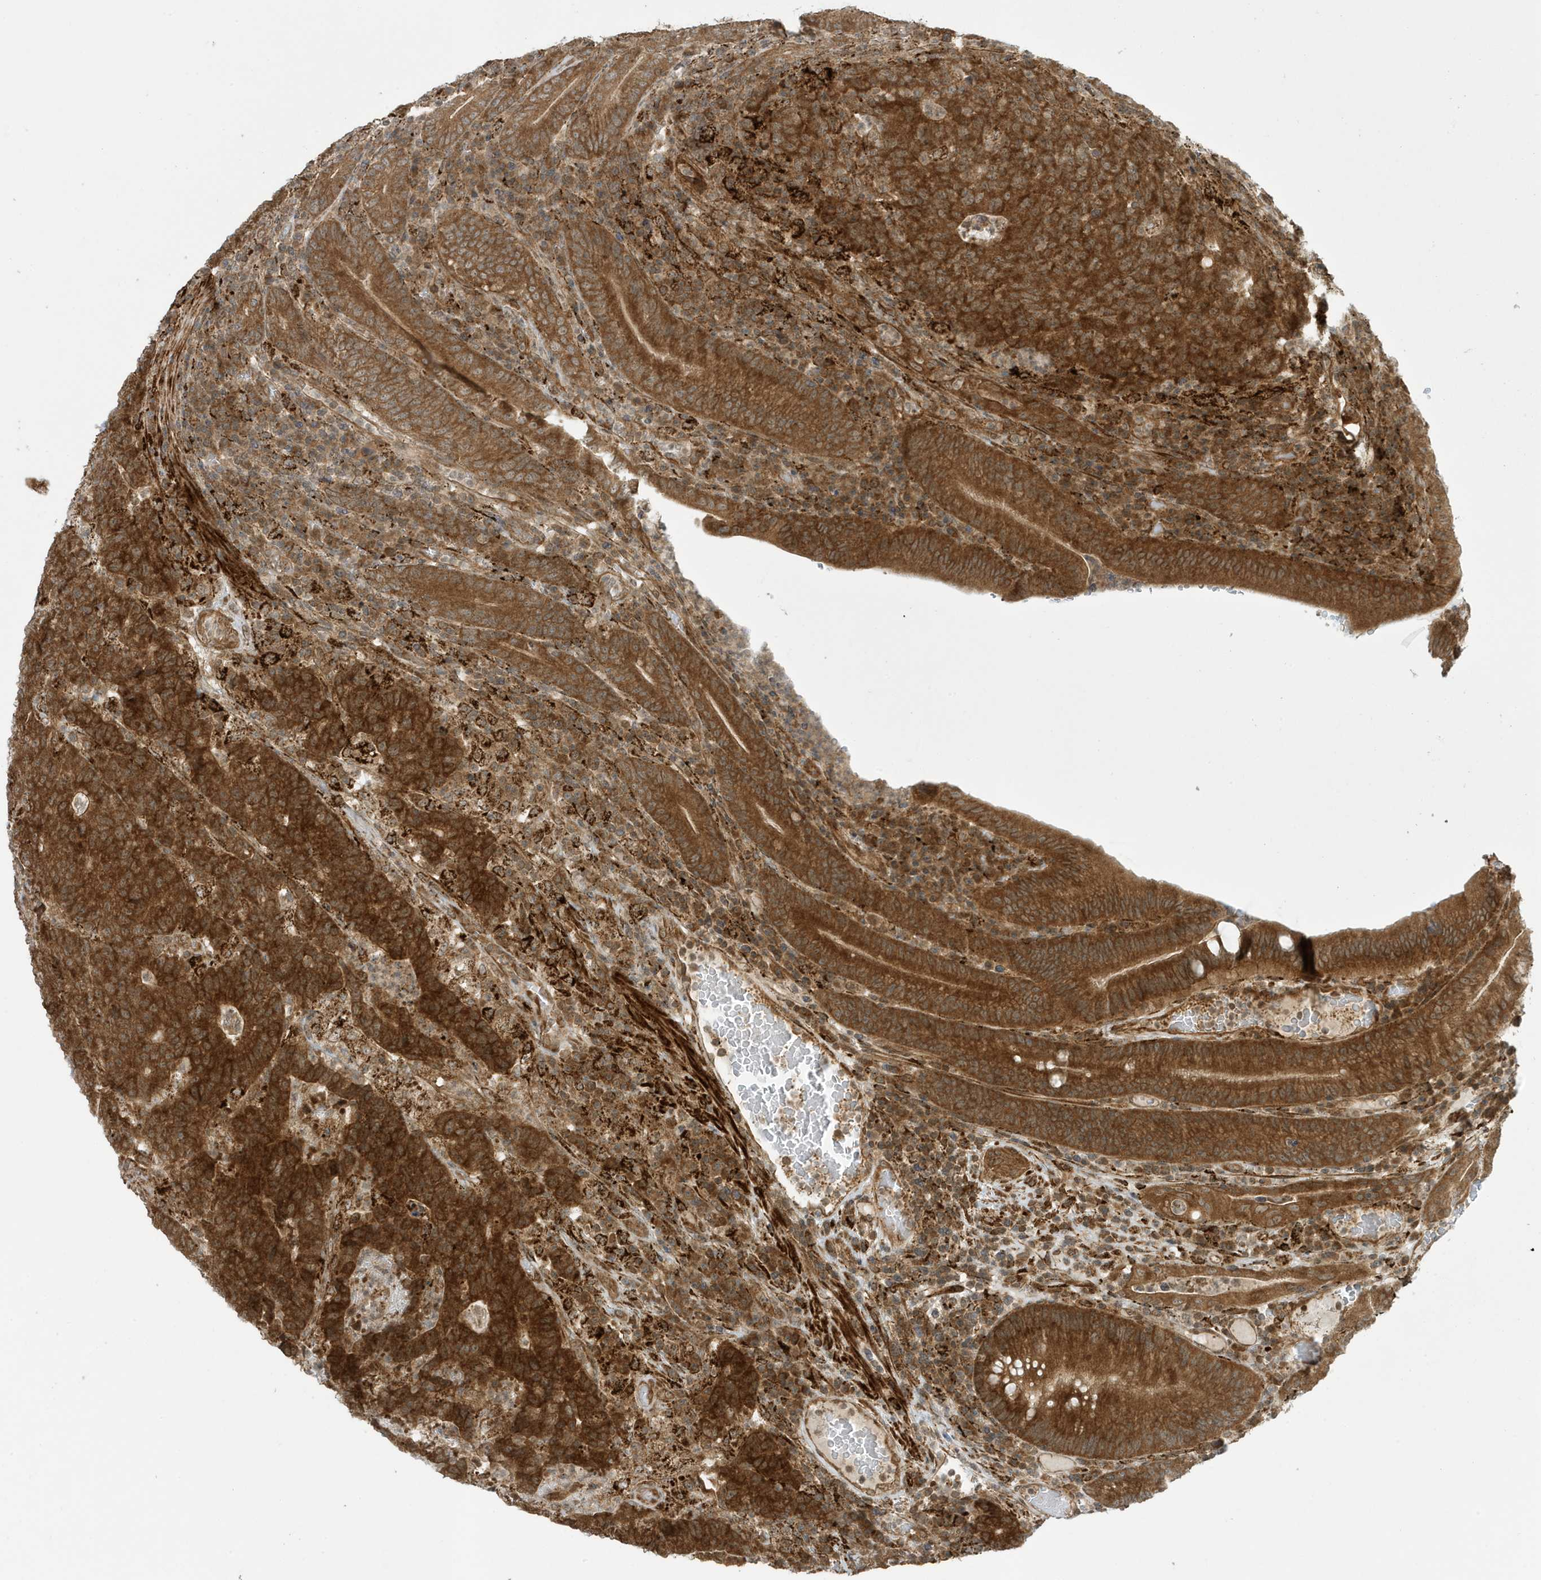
{"staining": {"intensity": "strong", "quantity": ">75%", "location": "cytoplasmic/membranous"}, "tissue": "colorectal cancer", "cell_type": "Tumor cells", "image_type": "cancer", "snomed": [{"axis": "morphology", "description": "Normal tissue, NOS"}, {"axis": "morphology", "description": "Adenocarcinoma, NOS"}, {"axis": "topography", "description": "Colon"}], "caption": "Brown immunohistochemical staining in adenocarcinoma (colorectal) demonstrates strong cytoplasmic/membranous expression in about >75% of tumor cells.", "gene": "DHX36", "patient": {"sex": "female", "age": 75}}